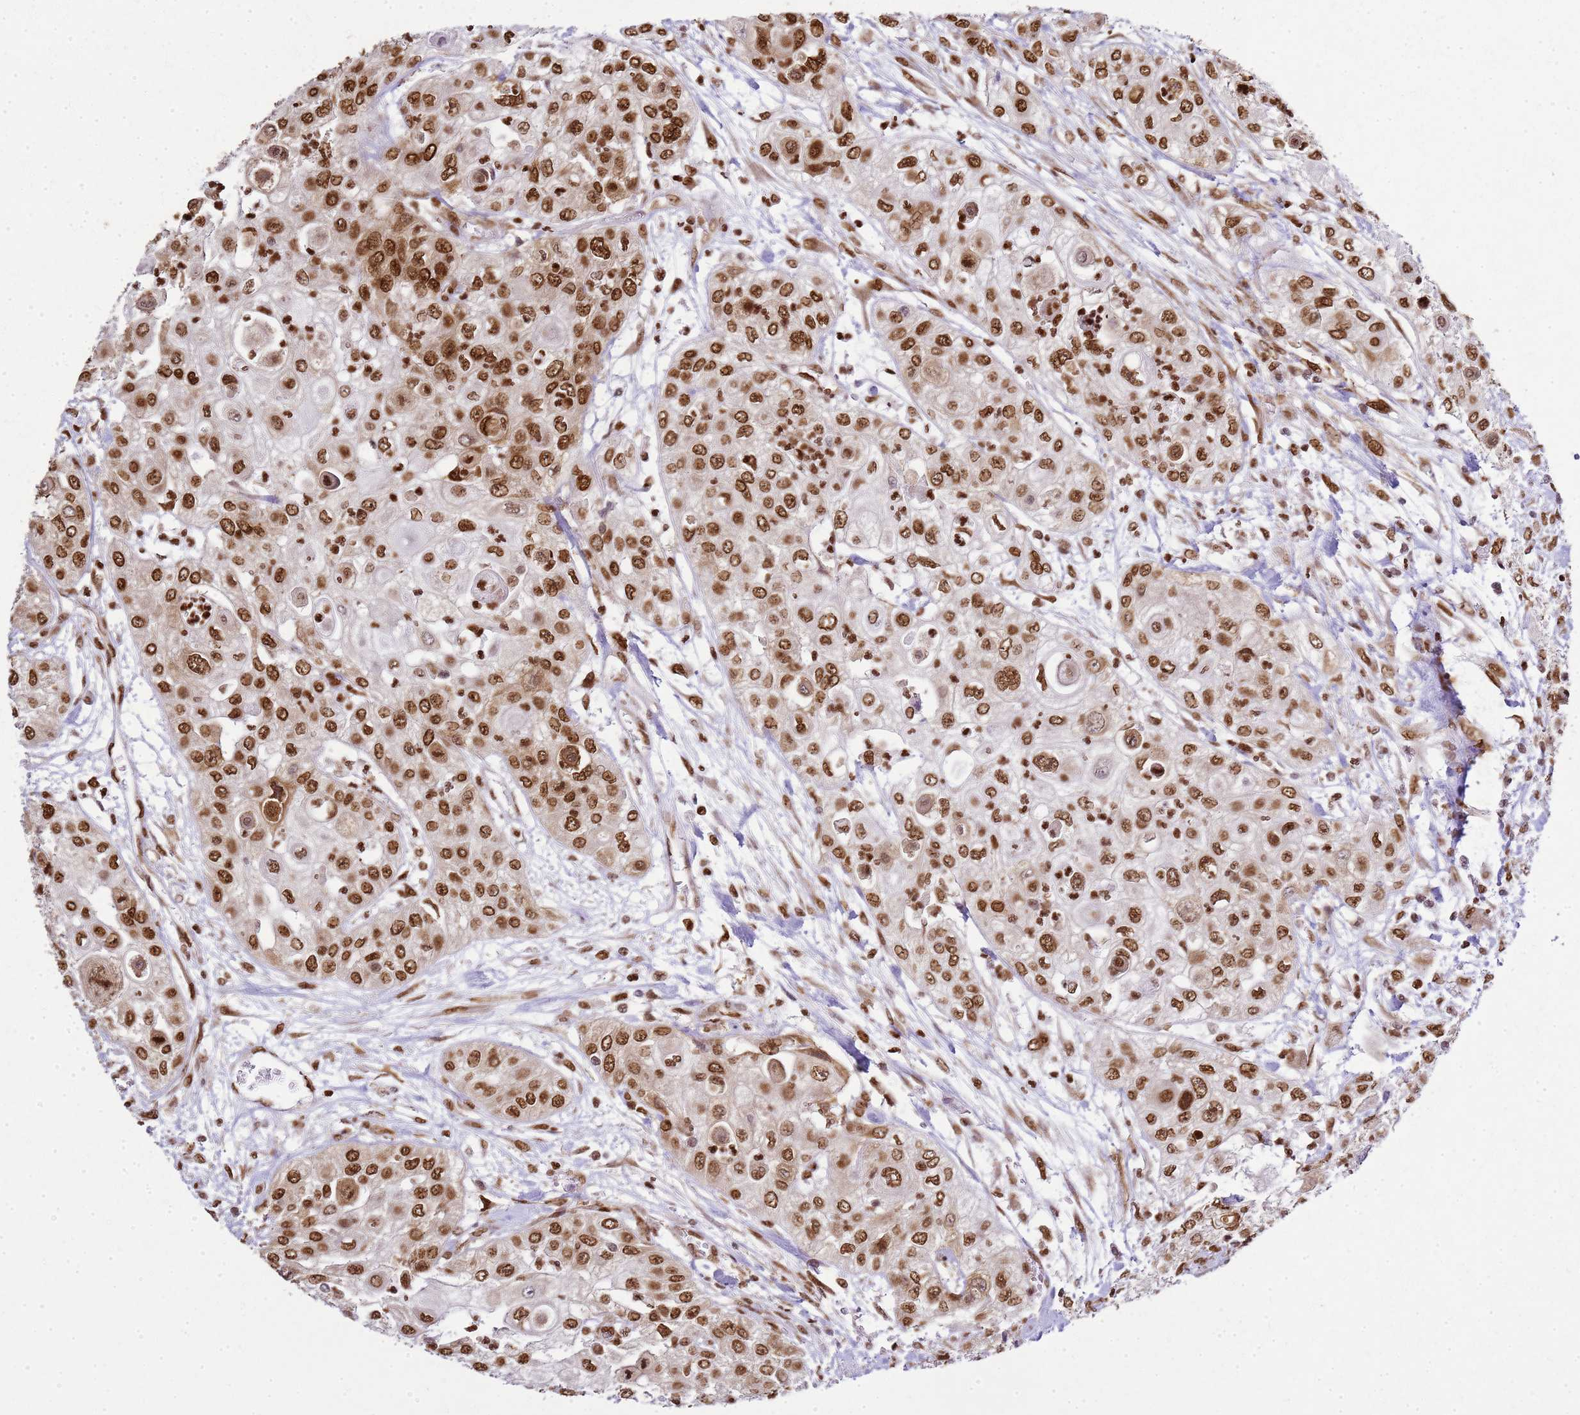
{"staining": {"intensity": "moderate", "quantity": ">75%", "location": "nuclear"}, "tissue": "urothelial cancer", "cell_type": "Tumor cells", "image_type": "cancer", "snomed": [{"axis": "morphology", "description": "Urothelial carcinoma, High grade"}, {"axis": "topography", "description": "Urinary bladder"}], "caption": "Protein expression analysis of human urothelial cancer reveals moderate nuclear expression in approximately >75% of tumor cells.", "gene": "APEX1", "patient": {"sex": "female", "age": 79}}